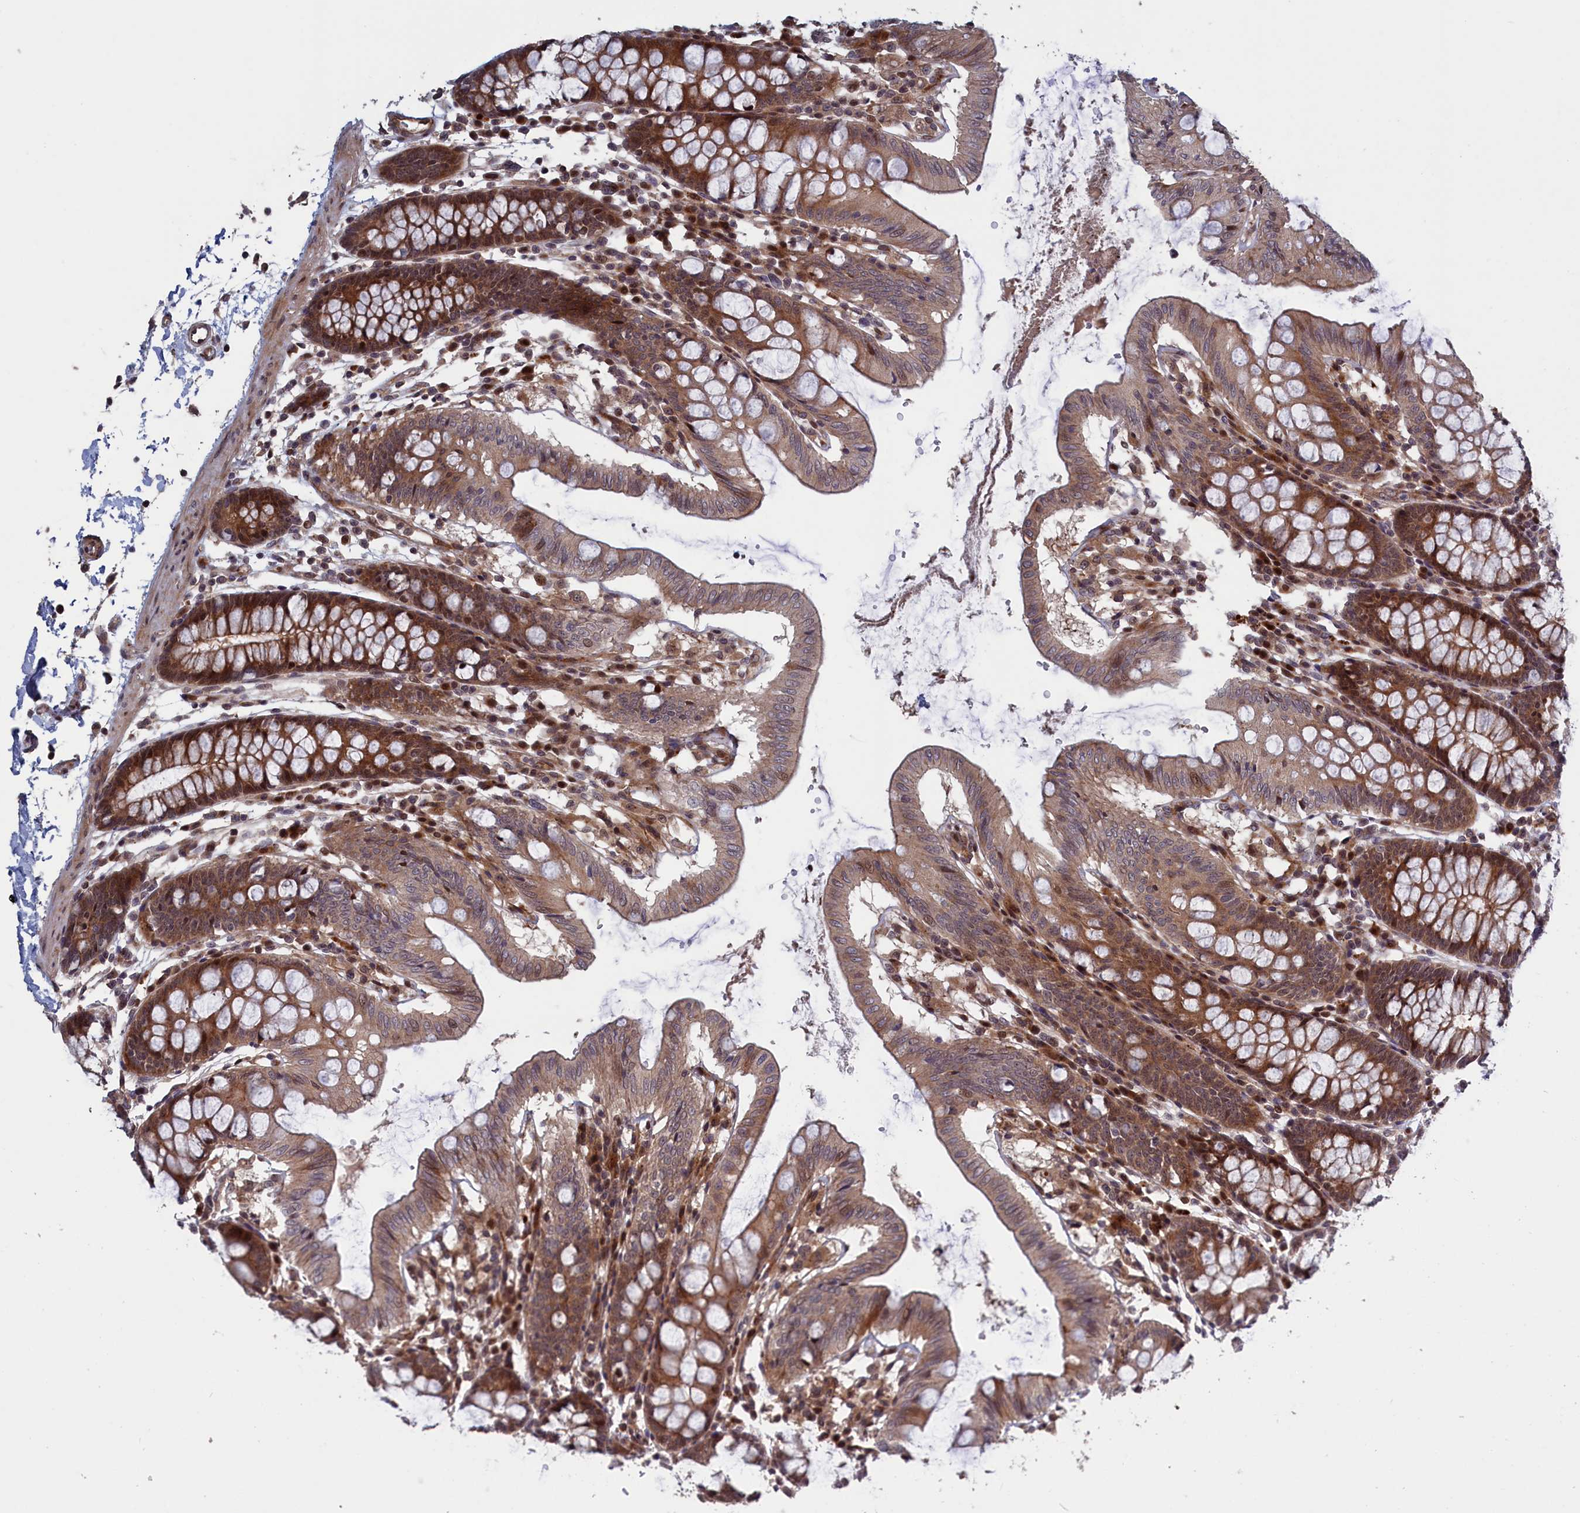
{"staining": {"intensity": "moderate", "quantity": ">75%", "location": "cytoplasmic/membranous"}, "tissue": "colon", "cell_type": "Endothelial cells", "image_type": "normal", "snomed": [{"axis": "morphology", "description": "Normal tissue, NOS"}, {"axis": "topography", "description": "Colon"}], "caption": "A photomicrograph of colon stained for a protein displays moderate cytoplasmic/membranous brown staining in endothelial cells. The protein of interest is stained brown, and the nuclei are stained in blue (DAB IHC with brightfield microscopy, high magnification).", "gene": "LSG1", "patient": {"sex": "male", "age": 75}}